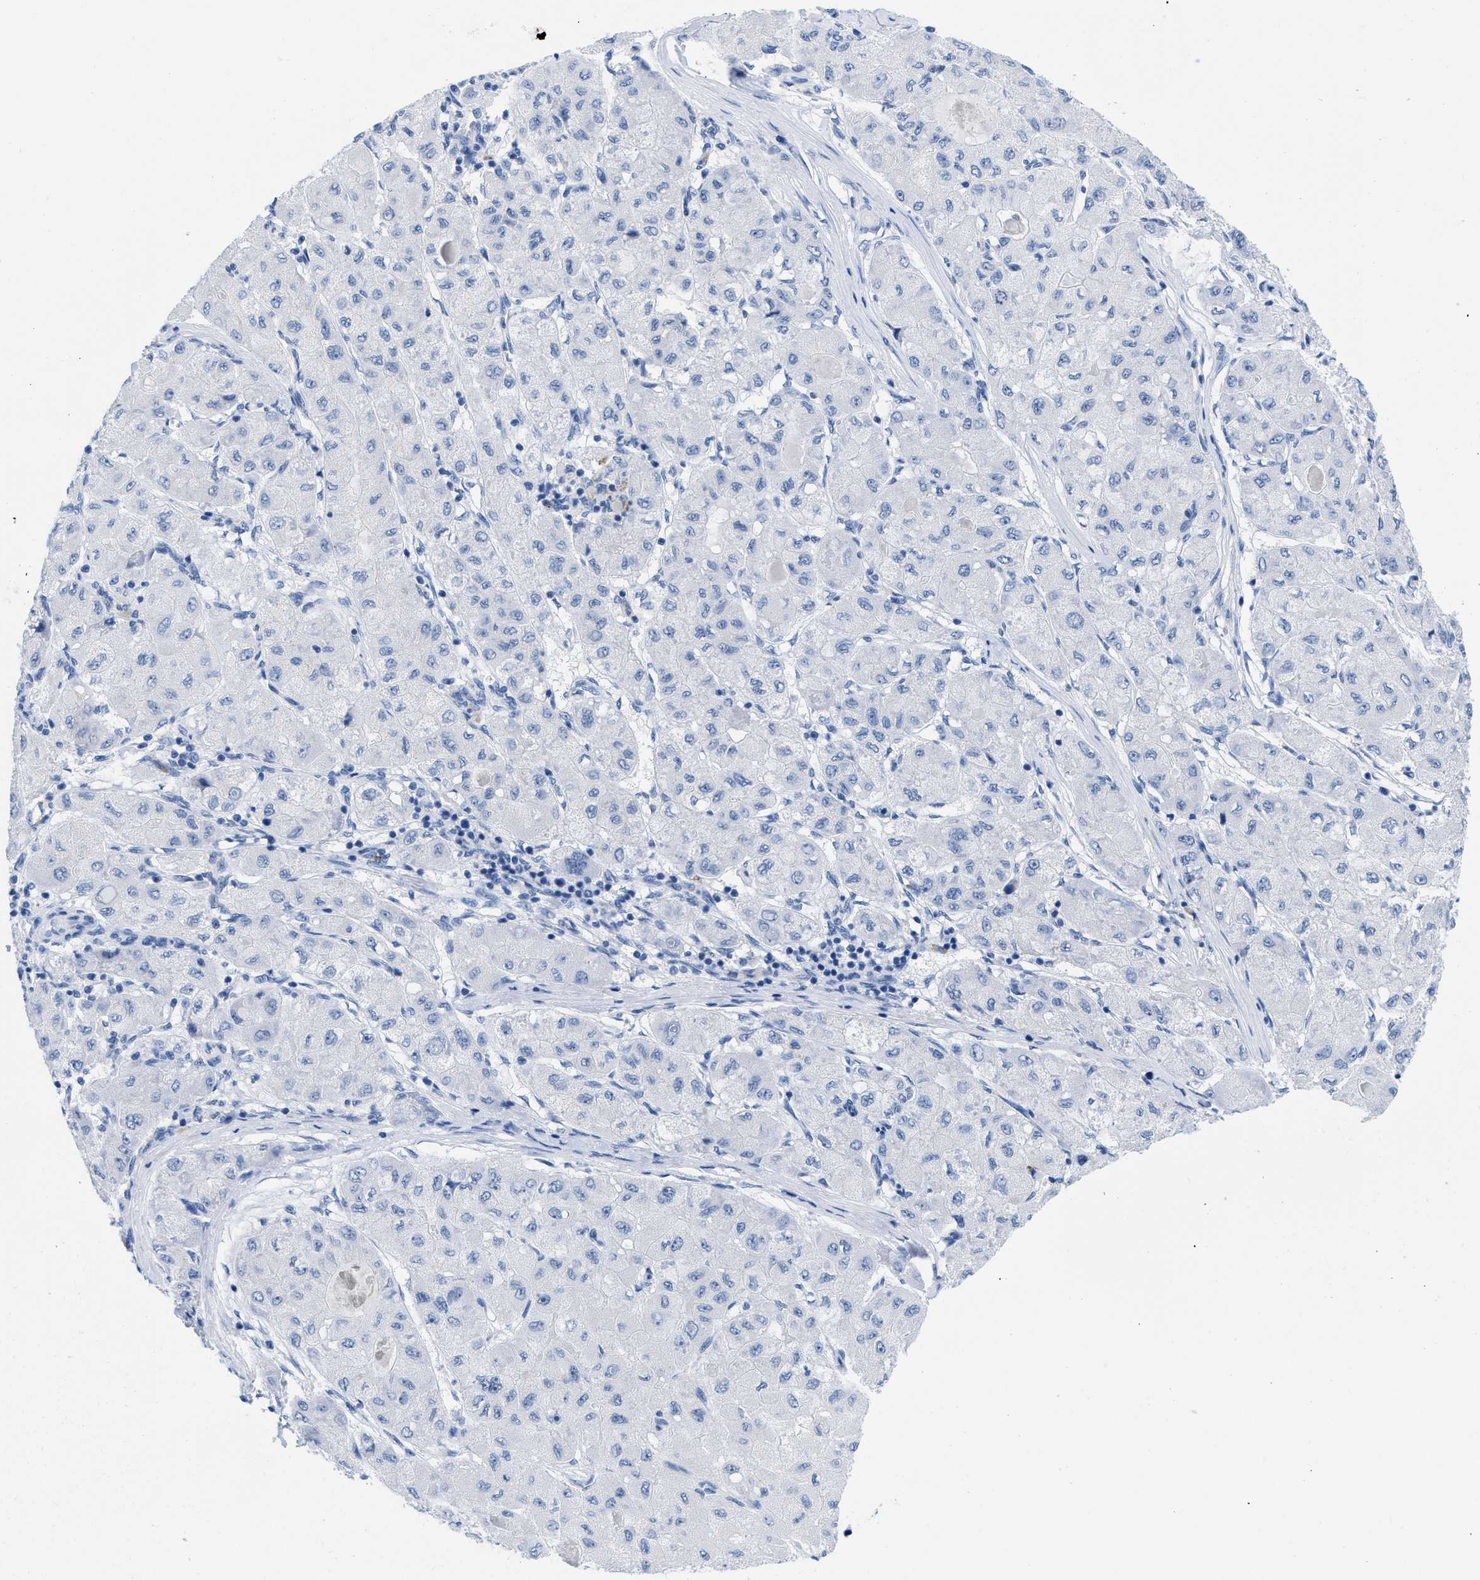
{"staining": {"intensity": "negative", "quantity": "none", "location": "none"}, "tissue": "liver cancer", "cell_type": "Tumor cells", "image_type": "cancer", "snomed": [{"axis": "morphology", "description": "Carcinoma, Hepatocellular, NOS"}, {"axis": "topography", "description": "Liver"}], "caption": "An IHC micrograph of liver cancer (hepatocellular carcinoma) is shown. There is no staining in tumor cells of liver cancer (hepatocellular carcinoma). Nuclei are stained in blue.", "gene": "CR1", "patient": {"sex": "male", "age": 80}}